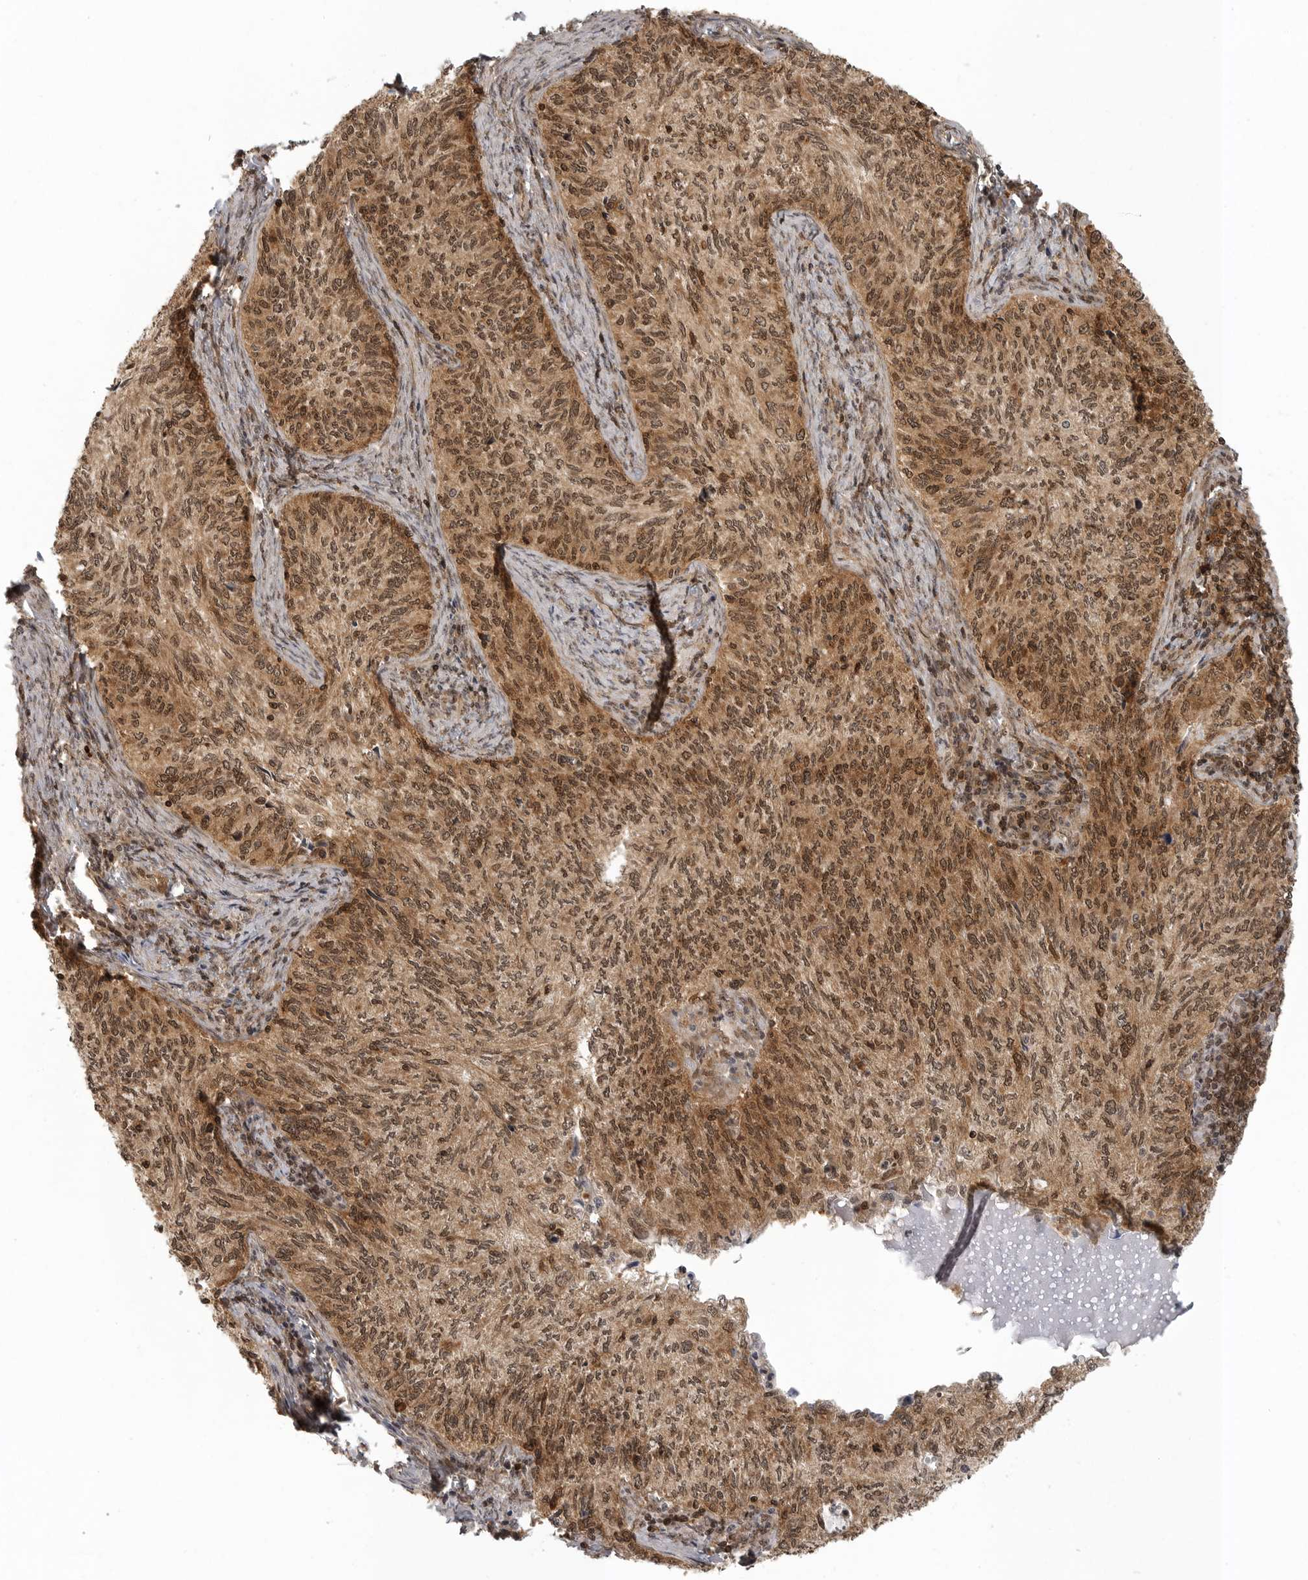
{"staining": {"intensity": "moderate", "quantity": ">75%", "location": "cytoplasmic/membranous,nuclear"}, "tissue": "cervical cancer", "cell_type": "Tumor cells", "image_type": "cancer", "snomed": [{"axis": "morphology", "description": "Squamous cell carcinoma, NOS"}, {"axis": "topography", "description": "Cervix"}], "caption": "Brown immunohistochemical staining in cervical cancer (squamous cell carcinoma) shows moderate cytoplasmic/membranous and nuclear positivity in about >75% of tumor cells.", "gene": "SZRD1", "patient": {"sex": "female", "age": 30}}